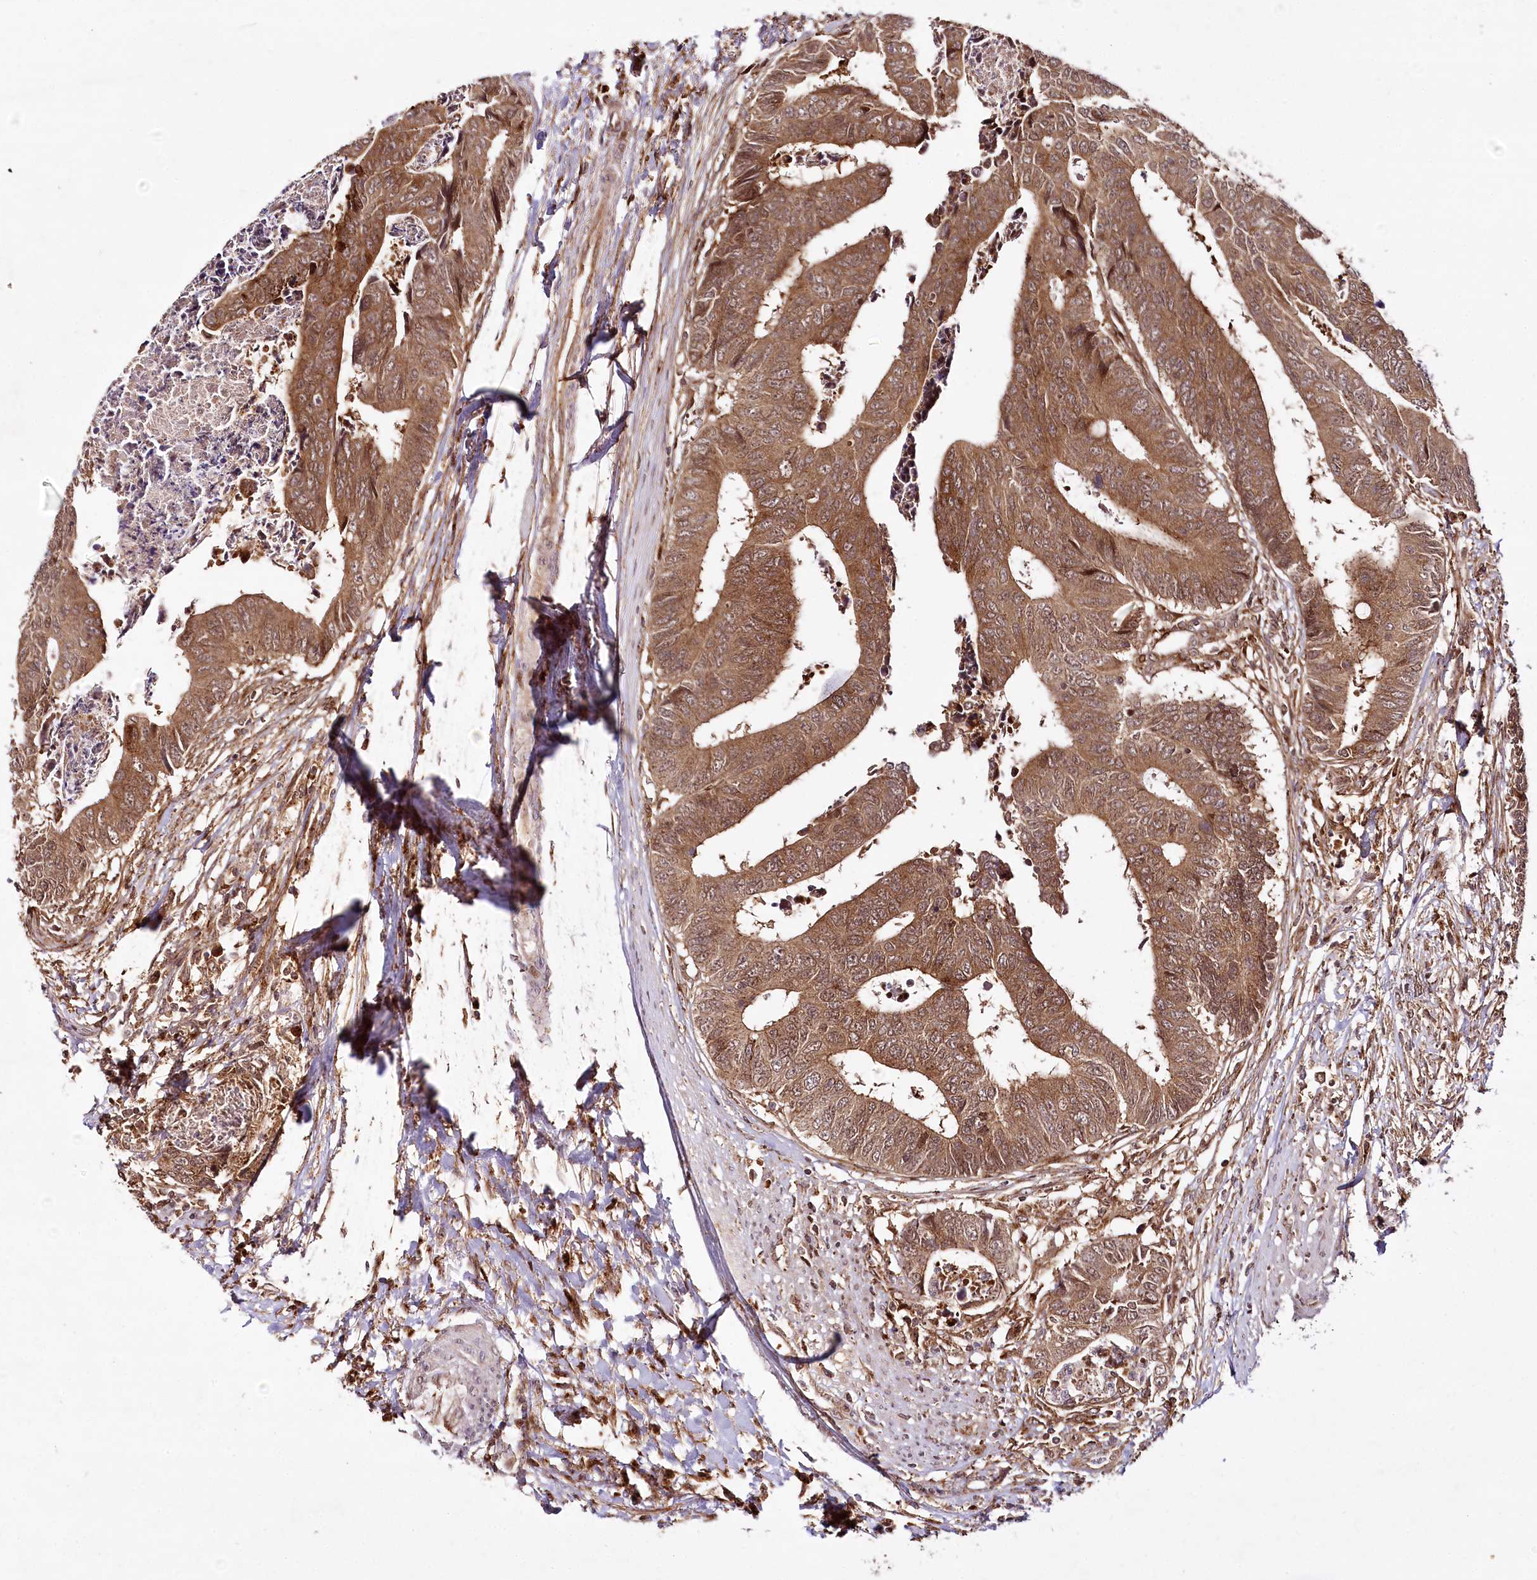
{"staining": {"intensity": "moderate", "quantity": ">75%", "location": "cytoplasmic/membranous,nuclear"}, "tissue": "colorectal cancer", "cell_type": "Tumor cells", "image_type": "cancer", "snomed": [{"axis": "morphology", "description": "Adenocarcinoma, NOS"}, {"axis": "topography", "description": "Rectum"}], "caption": "Protein analysis of adenocarcinoma (colorectal) tissue exhibits moderate cytoplasmic/membranous and nuclear positivity in approximately >75% of tumor cells.", "gene": "COPG1", "patient": {"sex": "male", "age": 84}}